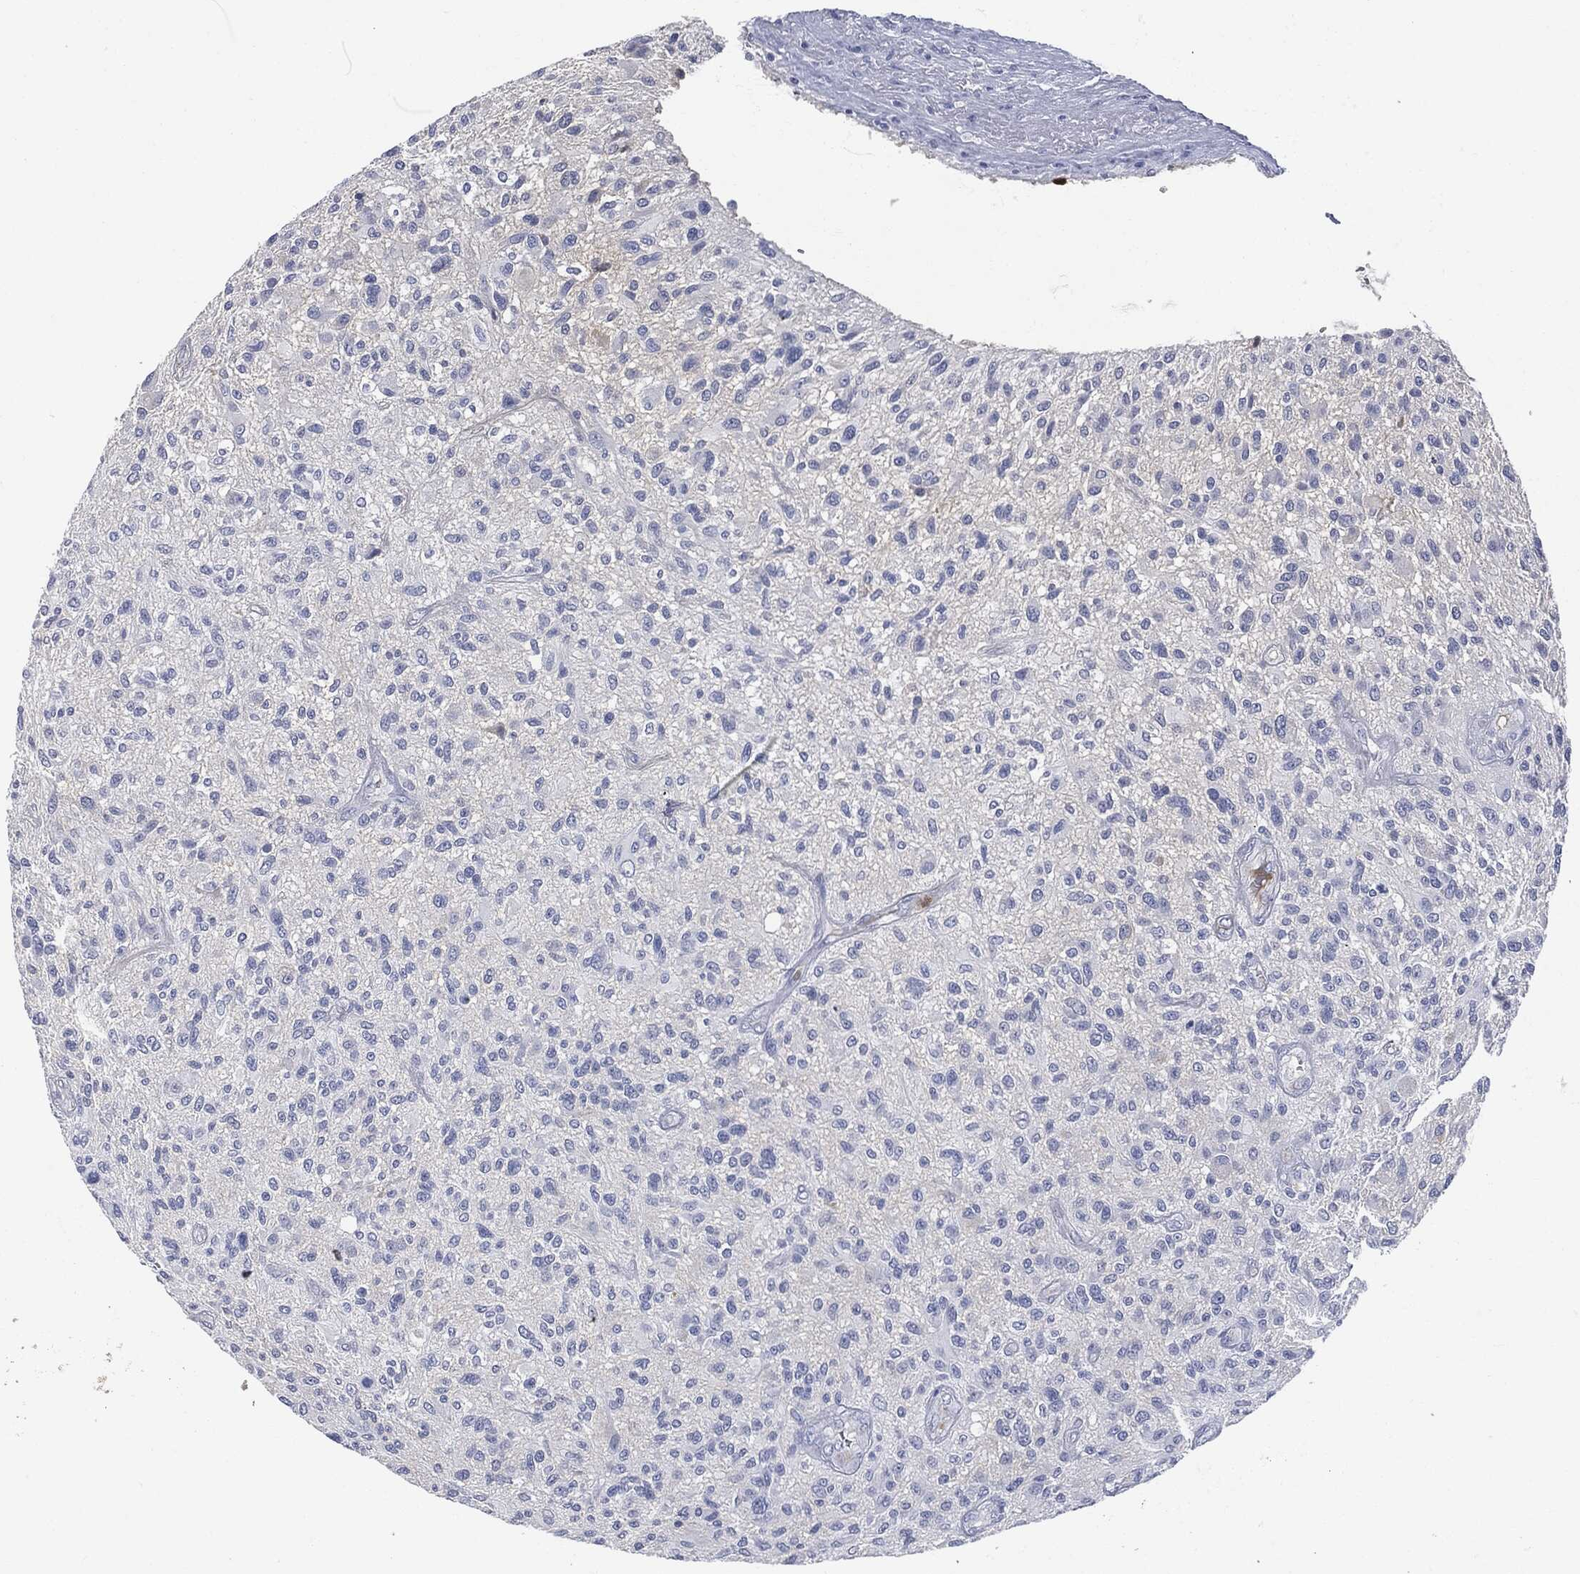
{"staining": {"intensity": "negative", "quantity": "none", "location": "none"}, "tissue": "glioma", "cell_type": "Tumor cells", "image_type": "cancer", "snomed": [{"axis": "morphology", "description": "Glioma, malignant, High grade"}, {"axis": "topography", "description": "Brain"}], "caption": "Histopathology image shows no significant protein positivity in tumor cells of malignant high-grade glioma. (DAB (3,3'-diaminobenzidine) IHC, high magnification).", "gene": "BTK", "patient": {"sex": "male", "age": 47}}